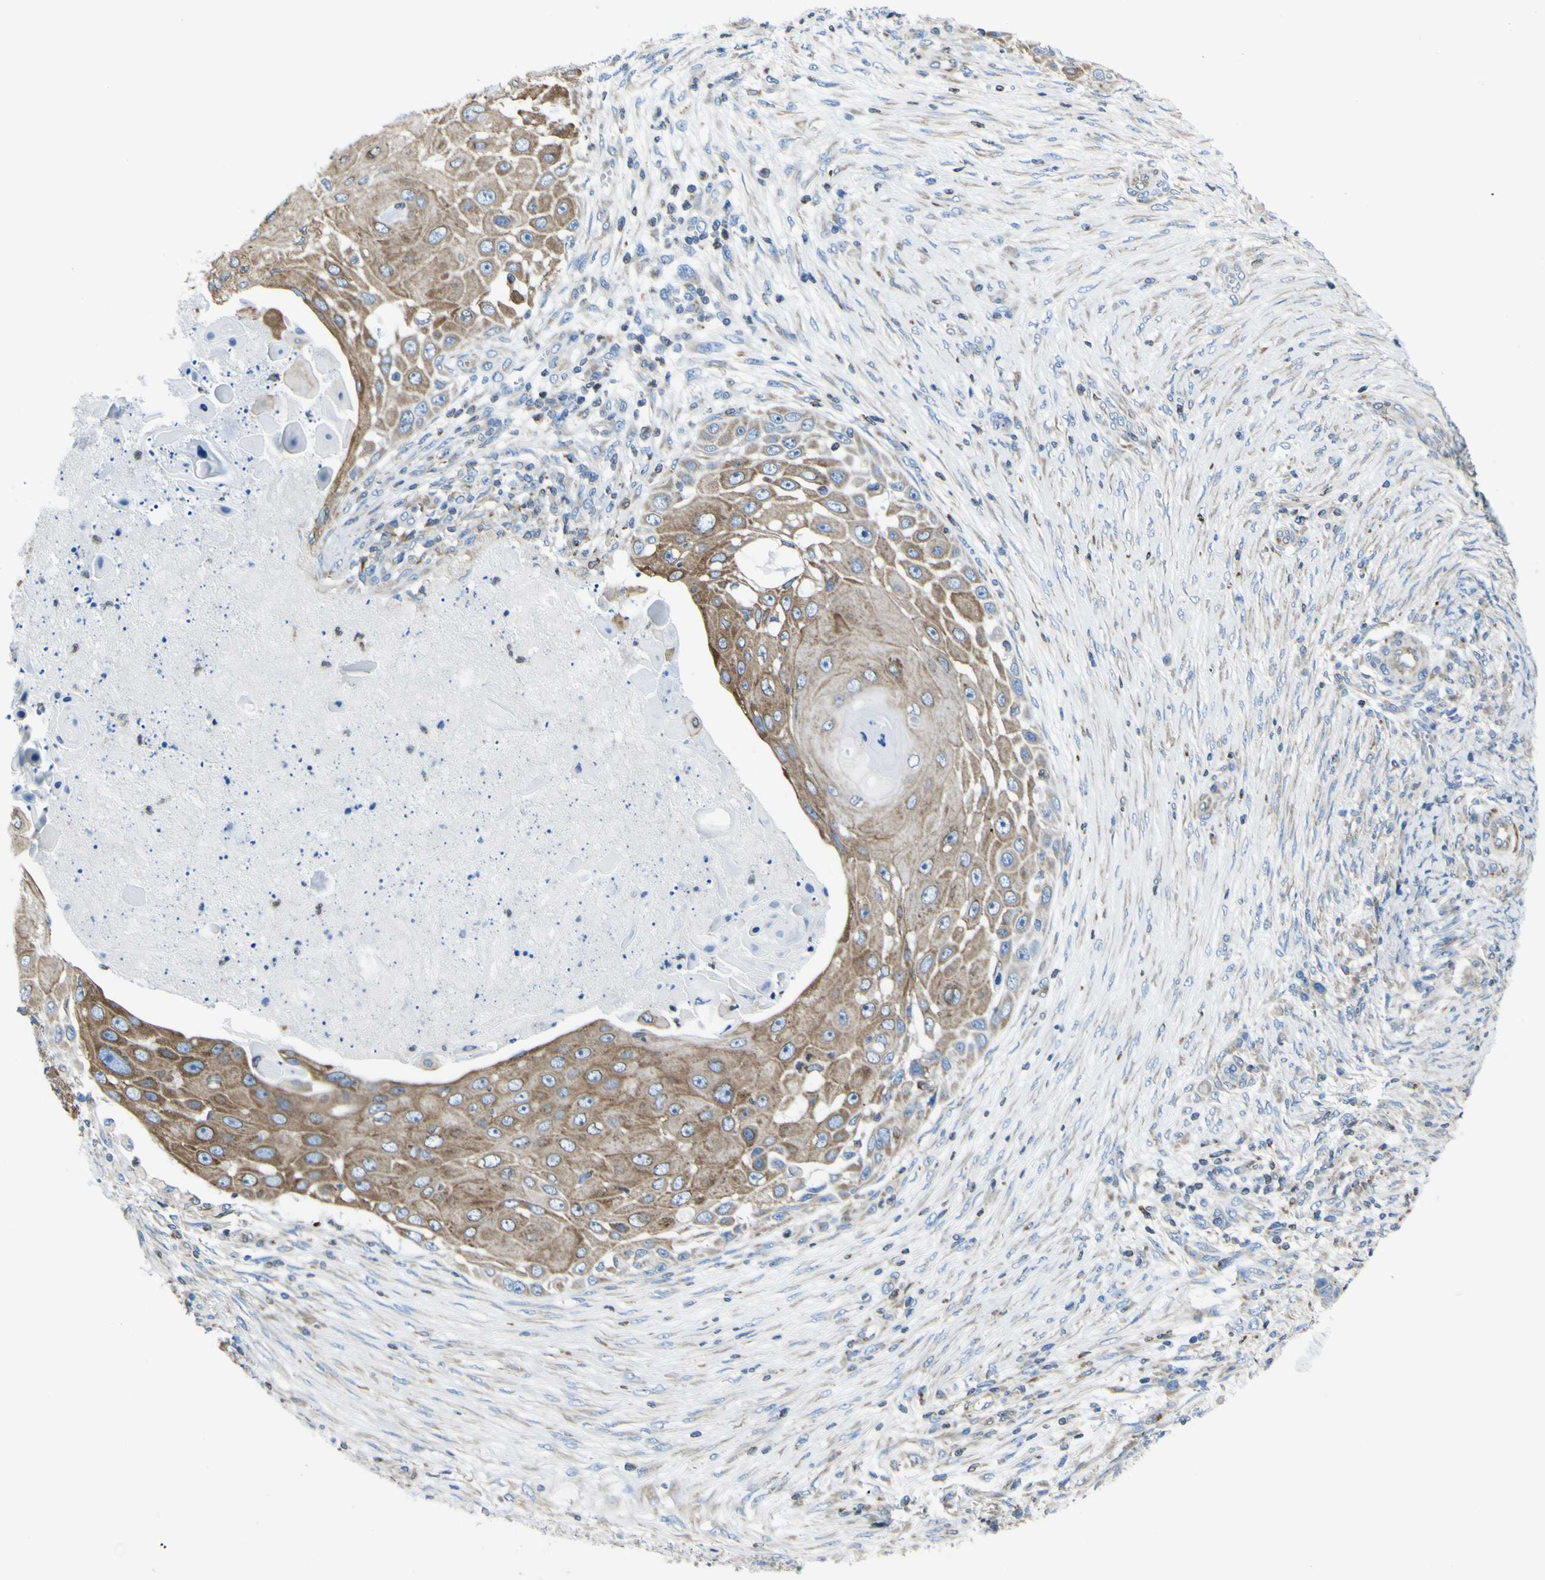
{"staining": {"intensity": "moderate", "quantity": ">75%", "location": "cytoplasmic/membranous"}, "tissue": "skin cancer", "cell_type": "Tumor cells", "image_type": "cancer", "snomed": [{"axis": "morphology", "description": "Squamous cell carcinoma, NOS"}, {"axis": "topography", "description": "Skin"}], "caption": "Moderate cytoplasmic/membranous positivity for a protein is identified in about >75% of tumor cells of squamous cell carcinoma (skin) using IHC.", "gene": "STIM1", "patient": {"sex": "female", "age": 44}}